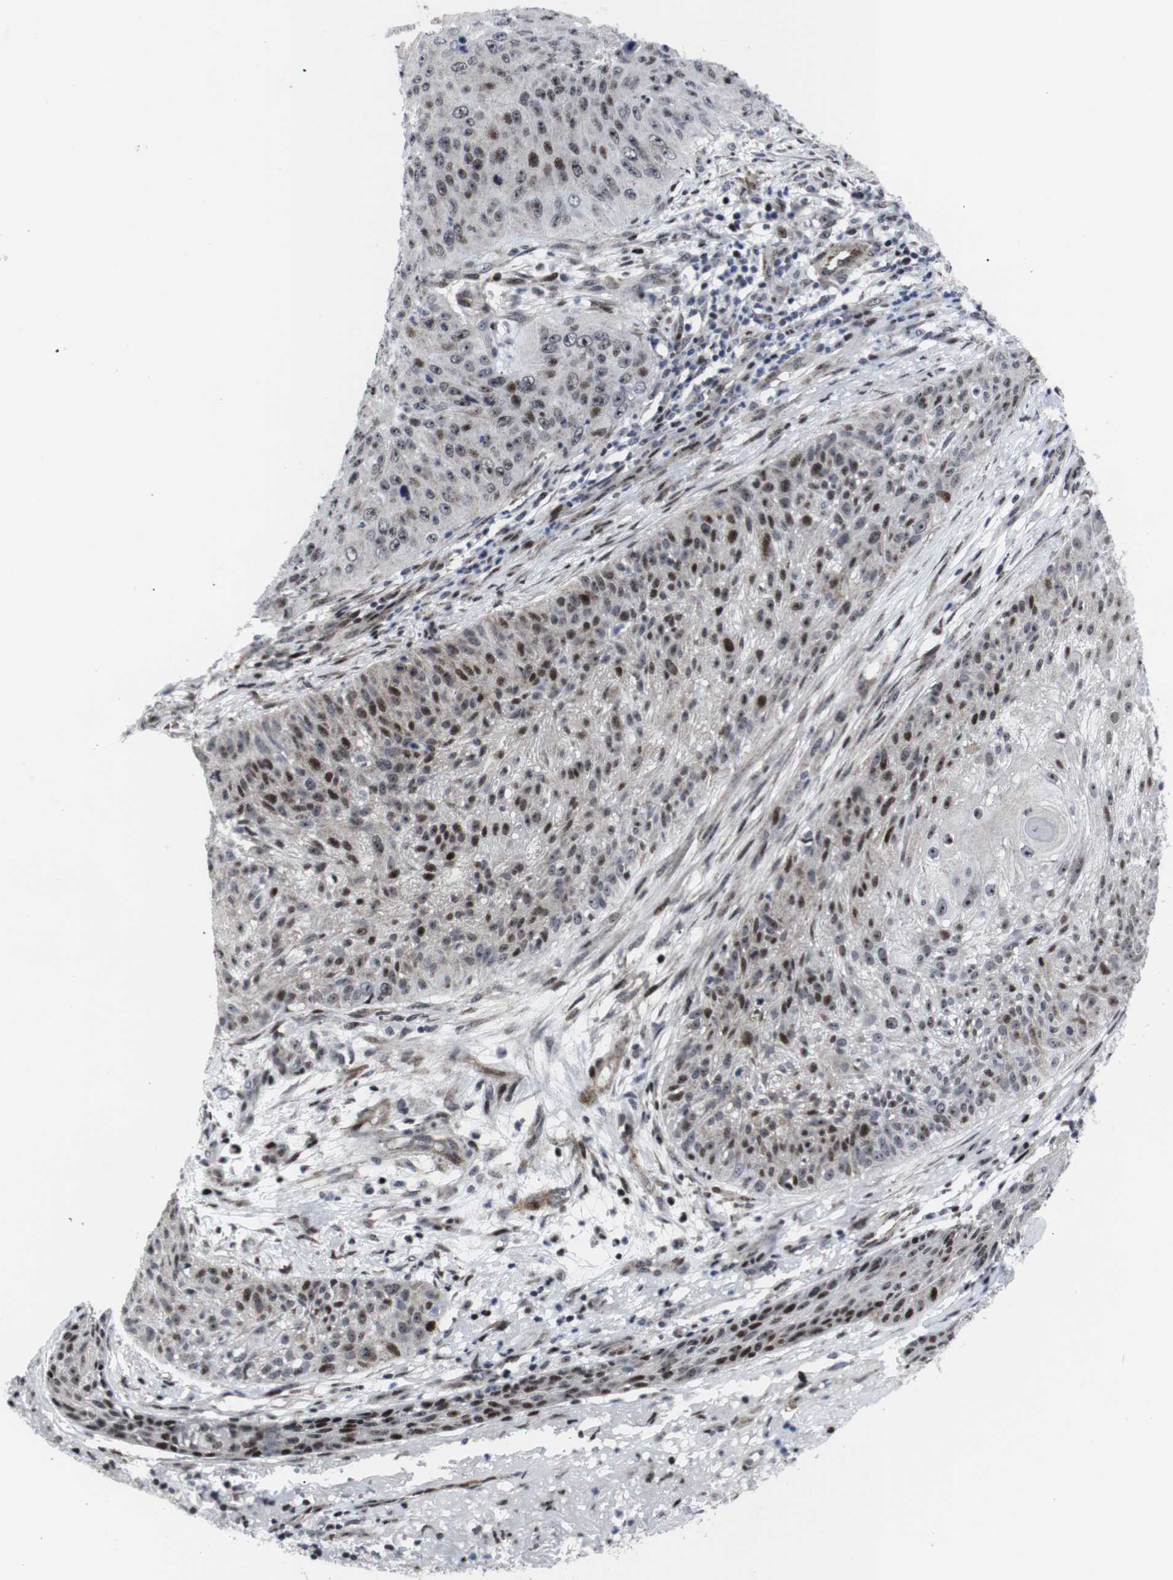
{"staining": {"intensity": "moderate", "quantity": "25%-75%", "location": "nuclear"}, "tissue": "skin cancer", "cell_type": "Tumor cells", "image_type": "cancer", "snomed": [{"axis": "morphology", "description": "Squamous cell carcinoma, NOS"}, {"axis": "topography", "description": "Skin"}], "caption": "Skin squamous cell carcinoma stained with DAB immunohistochemistry shows medium levels of moderate nuclear positivity in approximately 25%-75% of tumor cells.", "gene": "MLH1", "patient": {"sex": "female", "age": 80}}